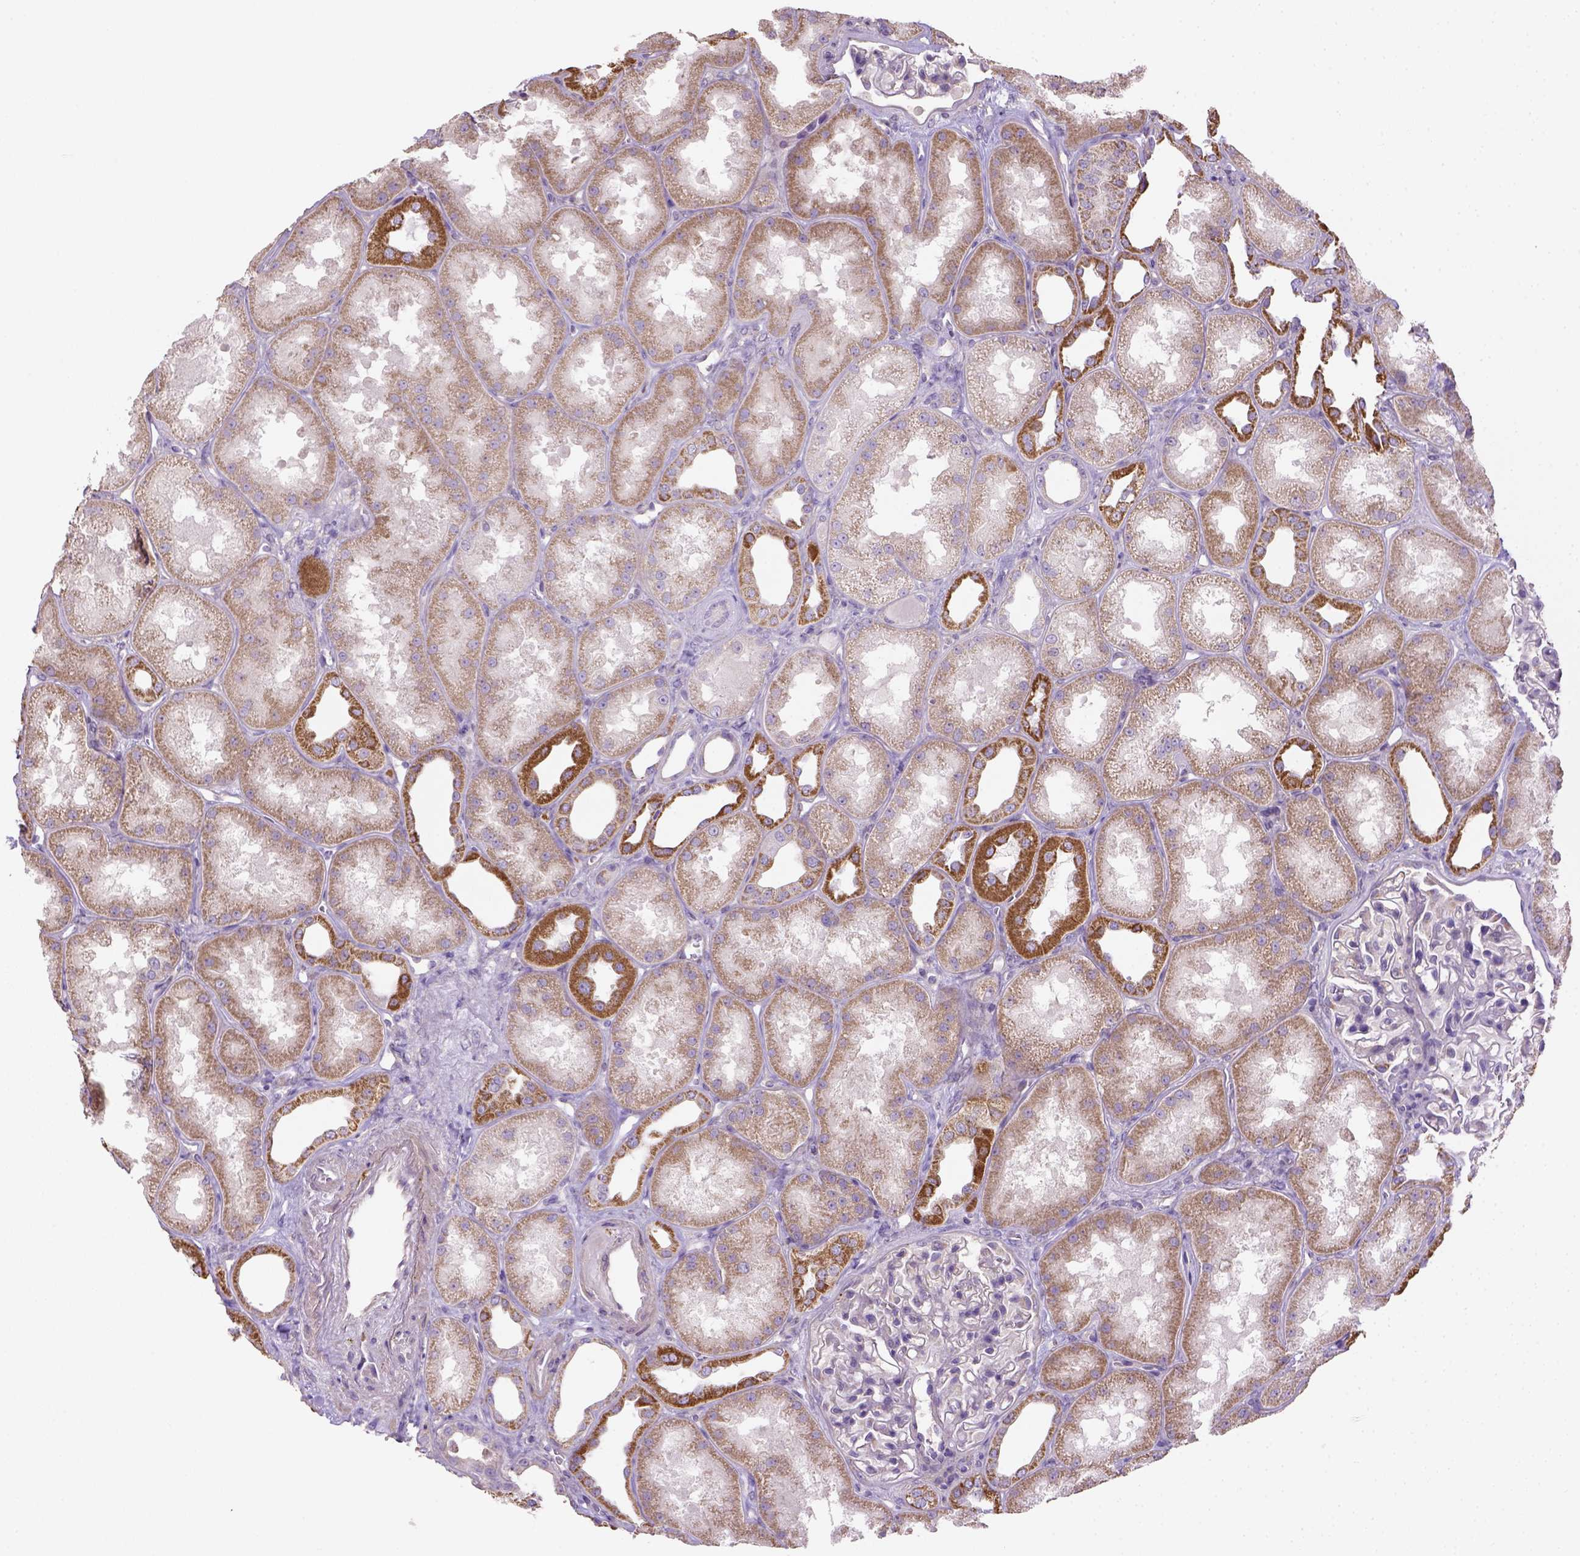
{"staining": {"intensity": "negative", "quantity": "none", "location": "none"}, "tissue": "kidney", "cell_type": "Cells in glomeruli", "image_type": "normal", "snomed": [{"axis": "morphology", "description": "Normal tissue, NOS"}, {"axis": "topography", "description": "Kidney"}], "caption": "Micrograph shows no significant protein staining in cells in glomeruli of unremarkable kidney.", "gene": "HTRA1", "patient": {"sex": "male", "age": 61}}